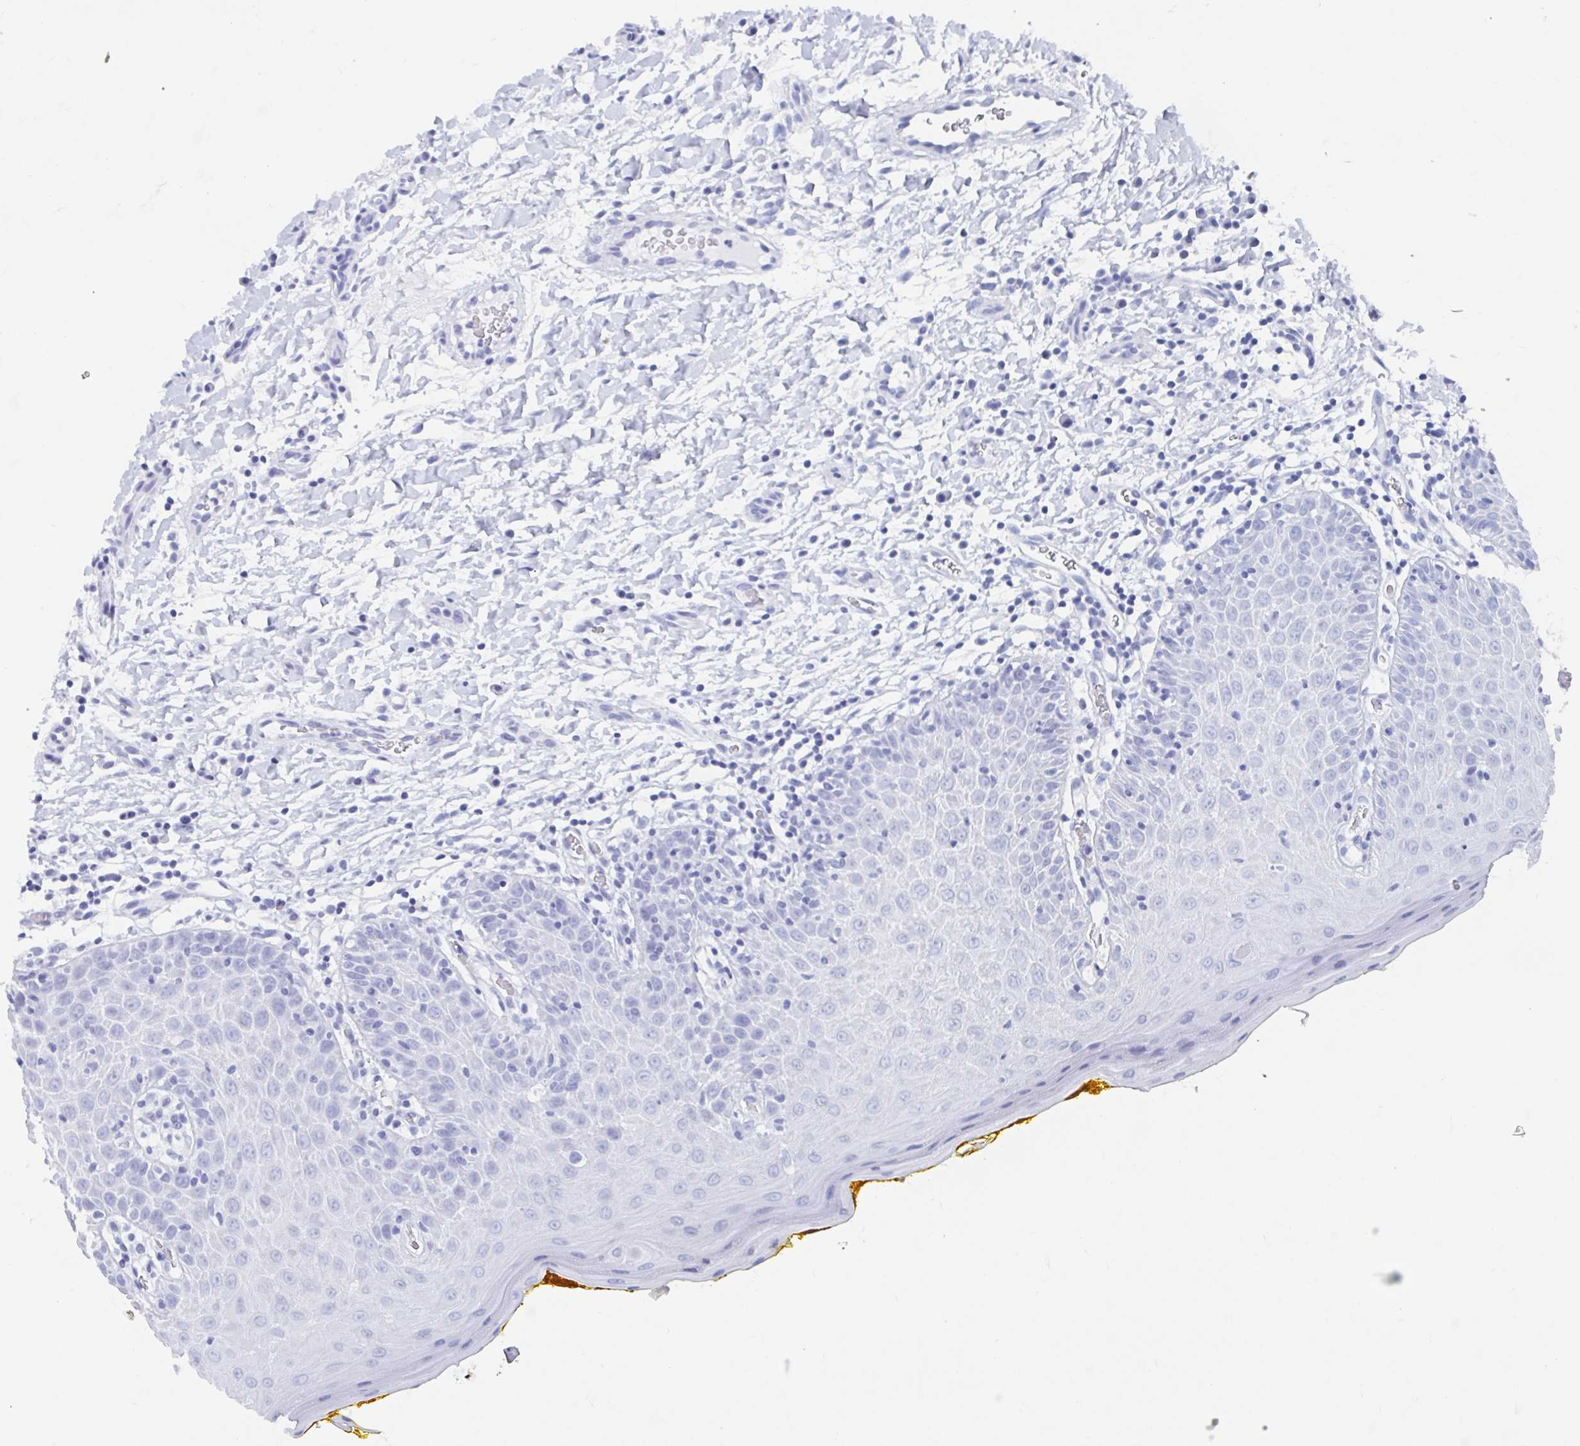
{"staining": {"intensity": "negative", "quantity": "none", "location": "none"}, "tissue": "oral mucosa", "cell_type": "Squamous epithelial cells", "image_type": "normal", "snomed": [{"axis": "morphology", "description": "Normal tissue, NOS"}, {"axis": "topography", "description": "Oral tissue"}, {"axis": "topography", "description": "Tounge, NOS"}], "caption": "High power microscopy image of an immunohistochemistry (IHC) micrograph of benign oral mucosa, revealing no significant positivity in squamous epithelial cells. (IHC, brightfield microscopy, high magnification).", "gene": "C10orf53", "patient": {"sex": "female", "age": 58}}